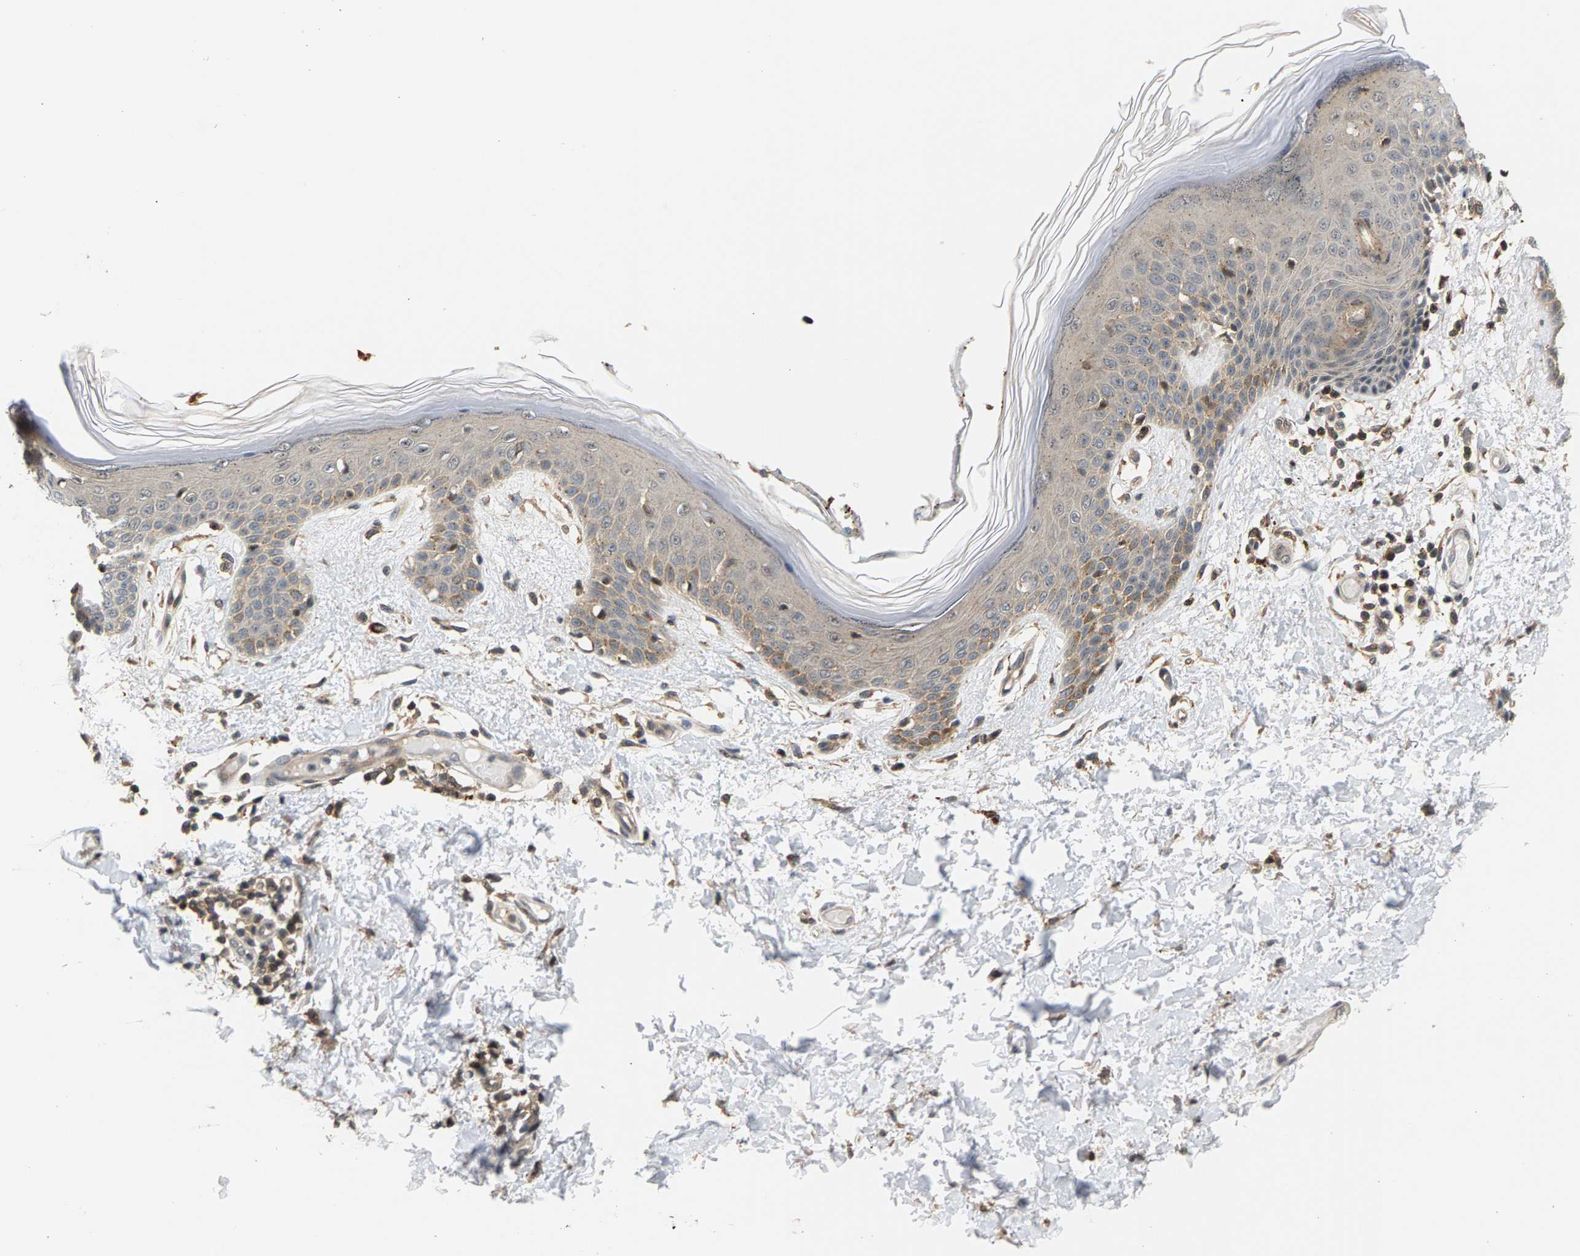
{"staining": {"intensity": "weak", "quantity": ">75%", "location": "cytoplasmic/membranous"}, "tissue": "skin", "cell_type": "Fibroblasts", "image_type": "normal", "snomed": [{"axis": "morphology", "description": "Normal tissue, NOS"}, {"axis": "topography", "description": "Skin"}], "caption": "A photomicrograph showing weak cytoplasmic/membranous expression in about >75% of fibroblasts in unremarkable skin, as visualized by brown immunohistochemical staining.", "gene": "MAP2K5", "patient": {"sex": "male", "age": 53}}